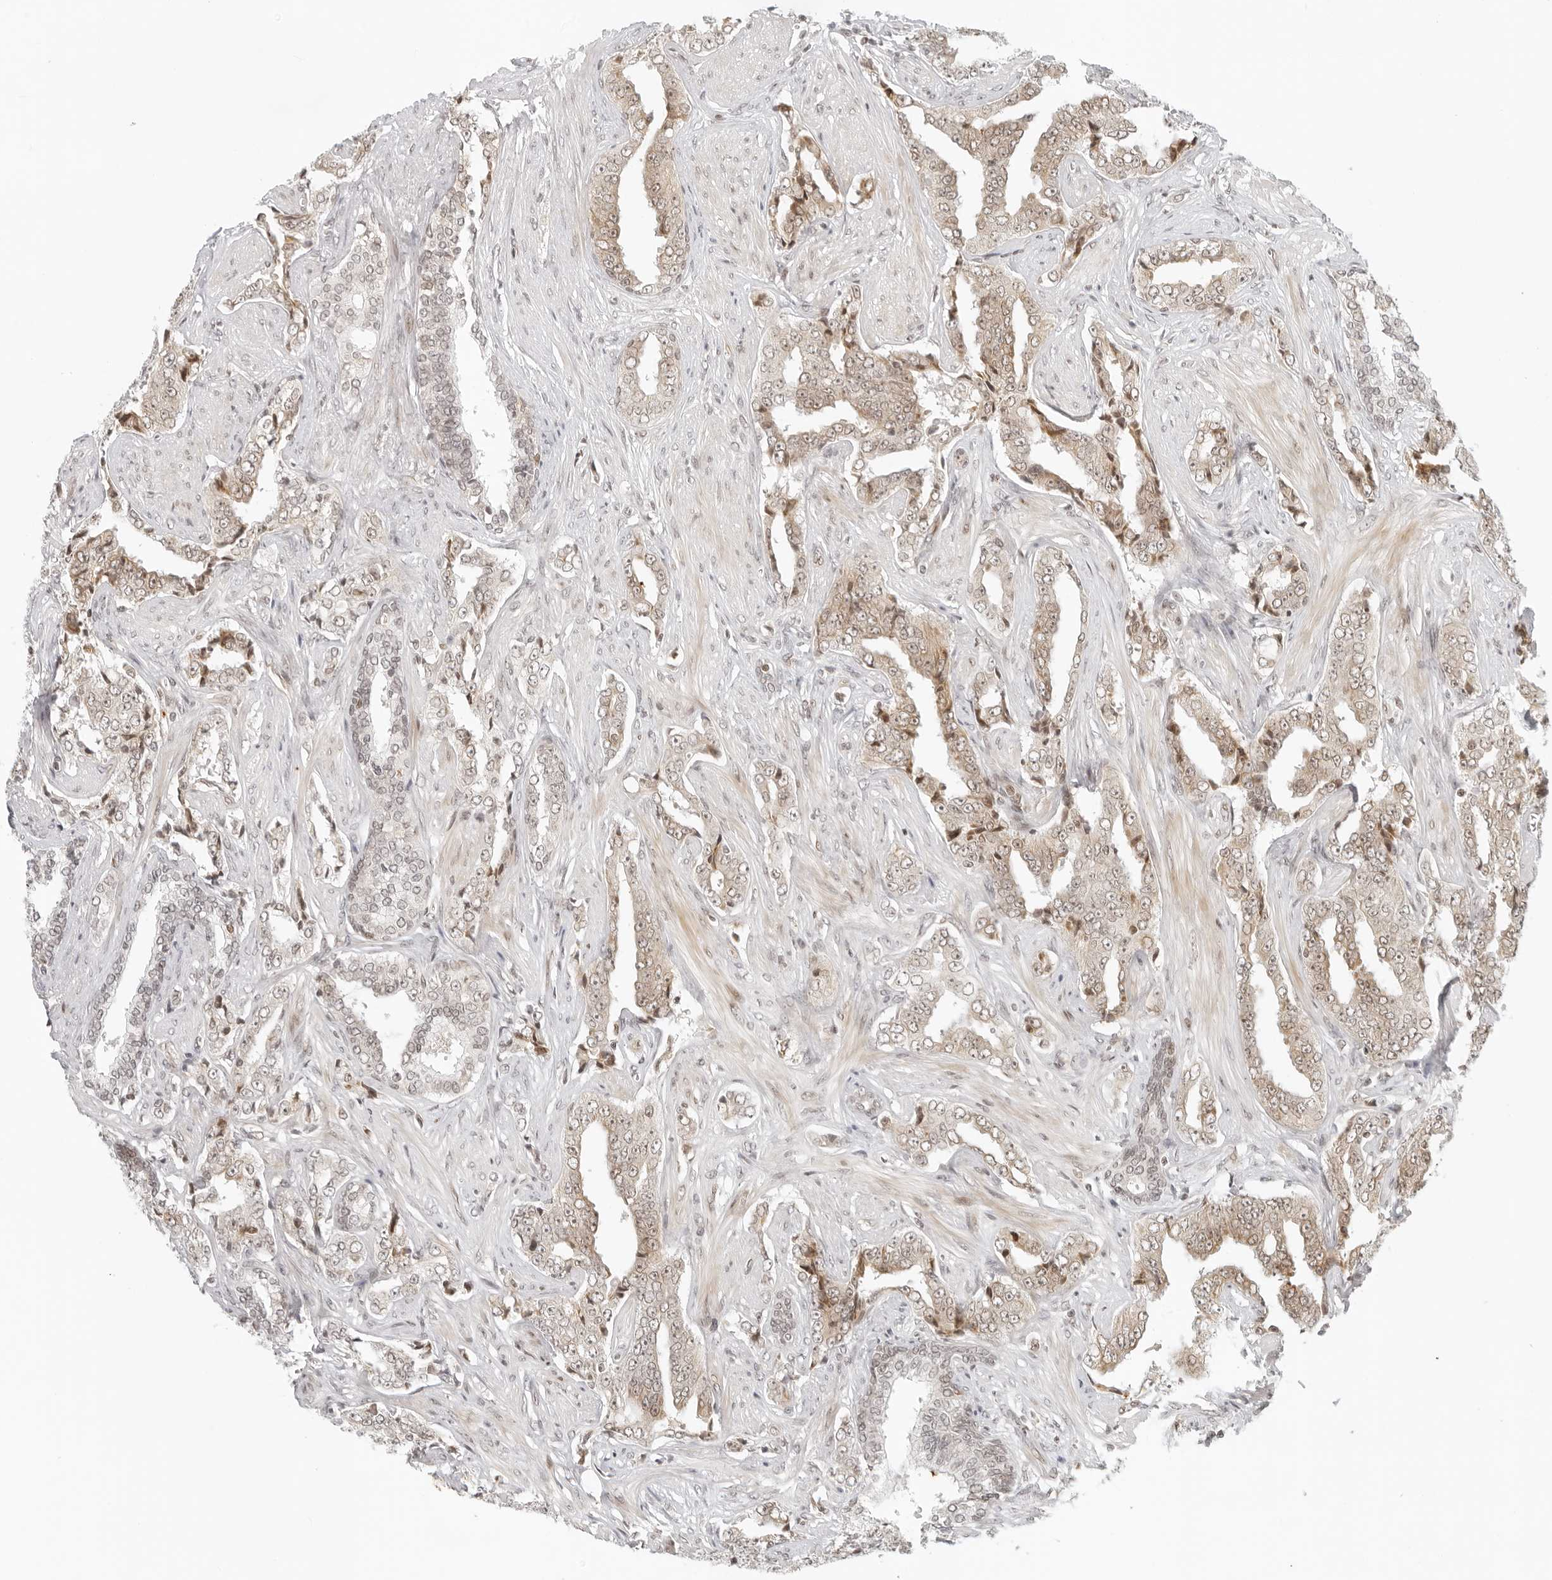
{"staining": {"intensity": "weak", "quantity": ">75%", "location": "cytoplasmic/membranous,nuclear"}, "tissue": "prostate cancer", "cell_type": "Tumor cells", "image_type": "cancer", "snomed": [{"axis": "morphology", "description": "Adenocarcinoma, High grade"}, {"axis": "topography", "description": "Prostate"}], "caption": "High-grade adenocarcinoma (prostate) was stained to show a protein in brown. There is low levels of weak cytoplasmic/membranous and nuclear positivity in approximately >75% of tumor cells. The staining was performed using DAB, with brown indicating positive protein expression. Nuclei are stained blue with hematoxylin.", "gene": "ZNF407", "patient": {"sex": "male", "age": 71}}